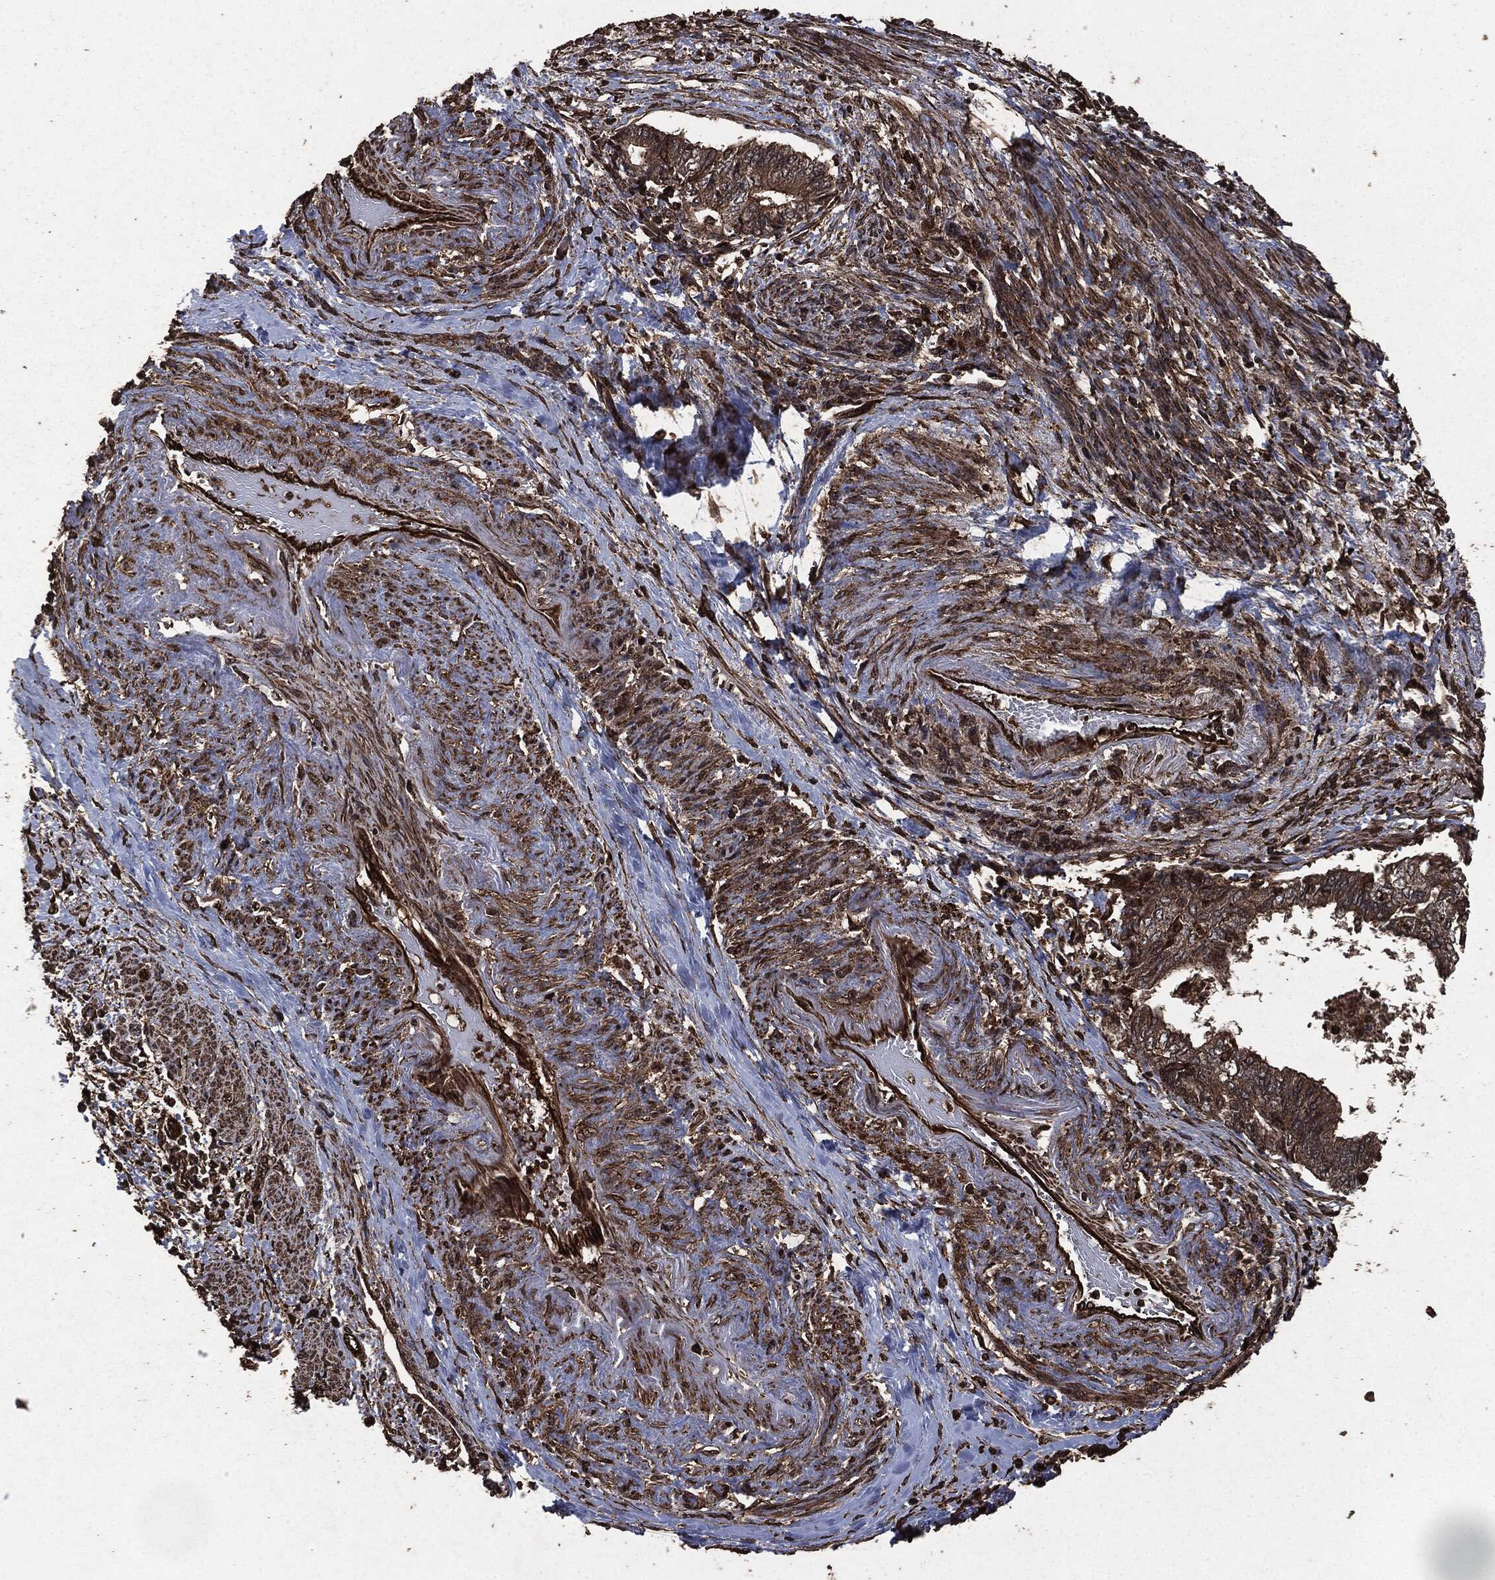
{"staining": {"intensity": "strong", "quantity": "25%-75%", "location": "cytoplasmic/membranous"}, "tissue": "endometrial cancer", "cell_type": "Tumor cells", "image_type": "cancer", "snomed": [{"axis": "morphology", "description": "Adenocarcinoma, NOS"}, {"axis": "topography", "description": "Endometrium"}], "caption": "Immunohistochemical staining of human adenocarcinoma (endometrial) displays strong cytoplasmic/membranous protein positivity in about 25%-75% of tumor cells.", "gene": "HRAS", "patient": {"sex": "female", "age": 65}}